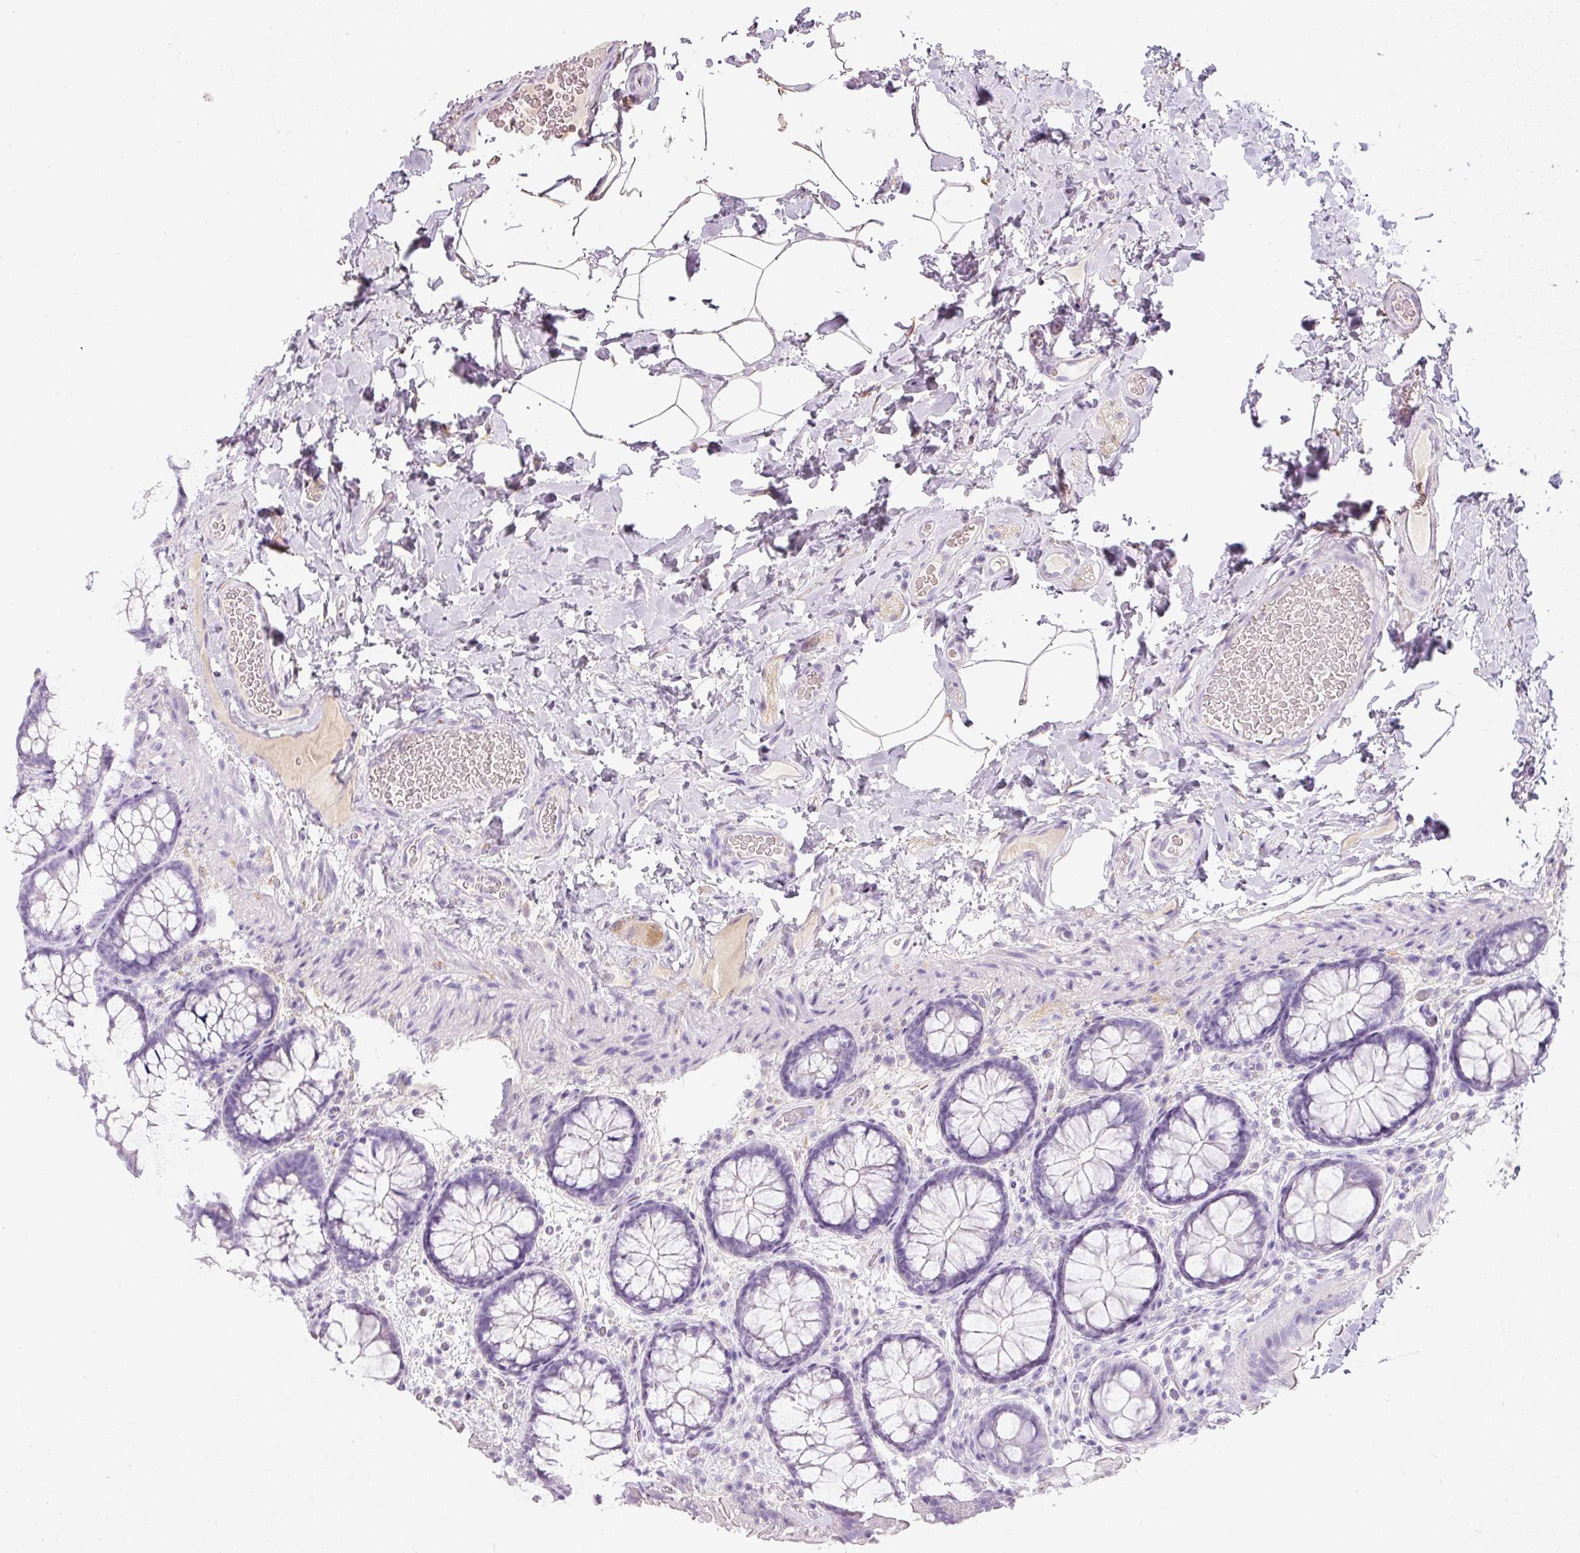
{"staining": {"intensity": "negative", "quantity": "none", "location": "none"}, "tissue": "colon", "cell_type": "Endothelial cells", "image_type": "normal", "snomed": [{"axis": "morphology", "description": "Normal tissue, NOS"}, {"axis": "topography", "description": "Colon"}], "caption": "The IHC image has no significant expression in endothelial cells of colon. (Stains: DAB immunohistochemistry (IHC) with hematoxylin counter stain, Microscopy: brightfield microscopy at high magnification).", "gene": "DNM1", "patient": {"sex": "male", "age": 46}}